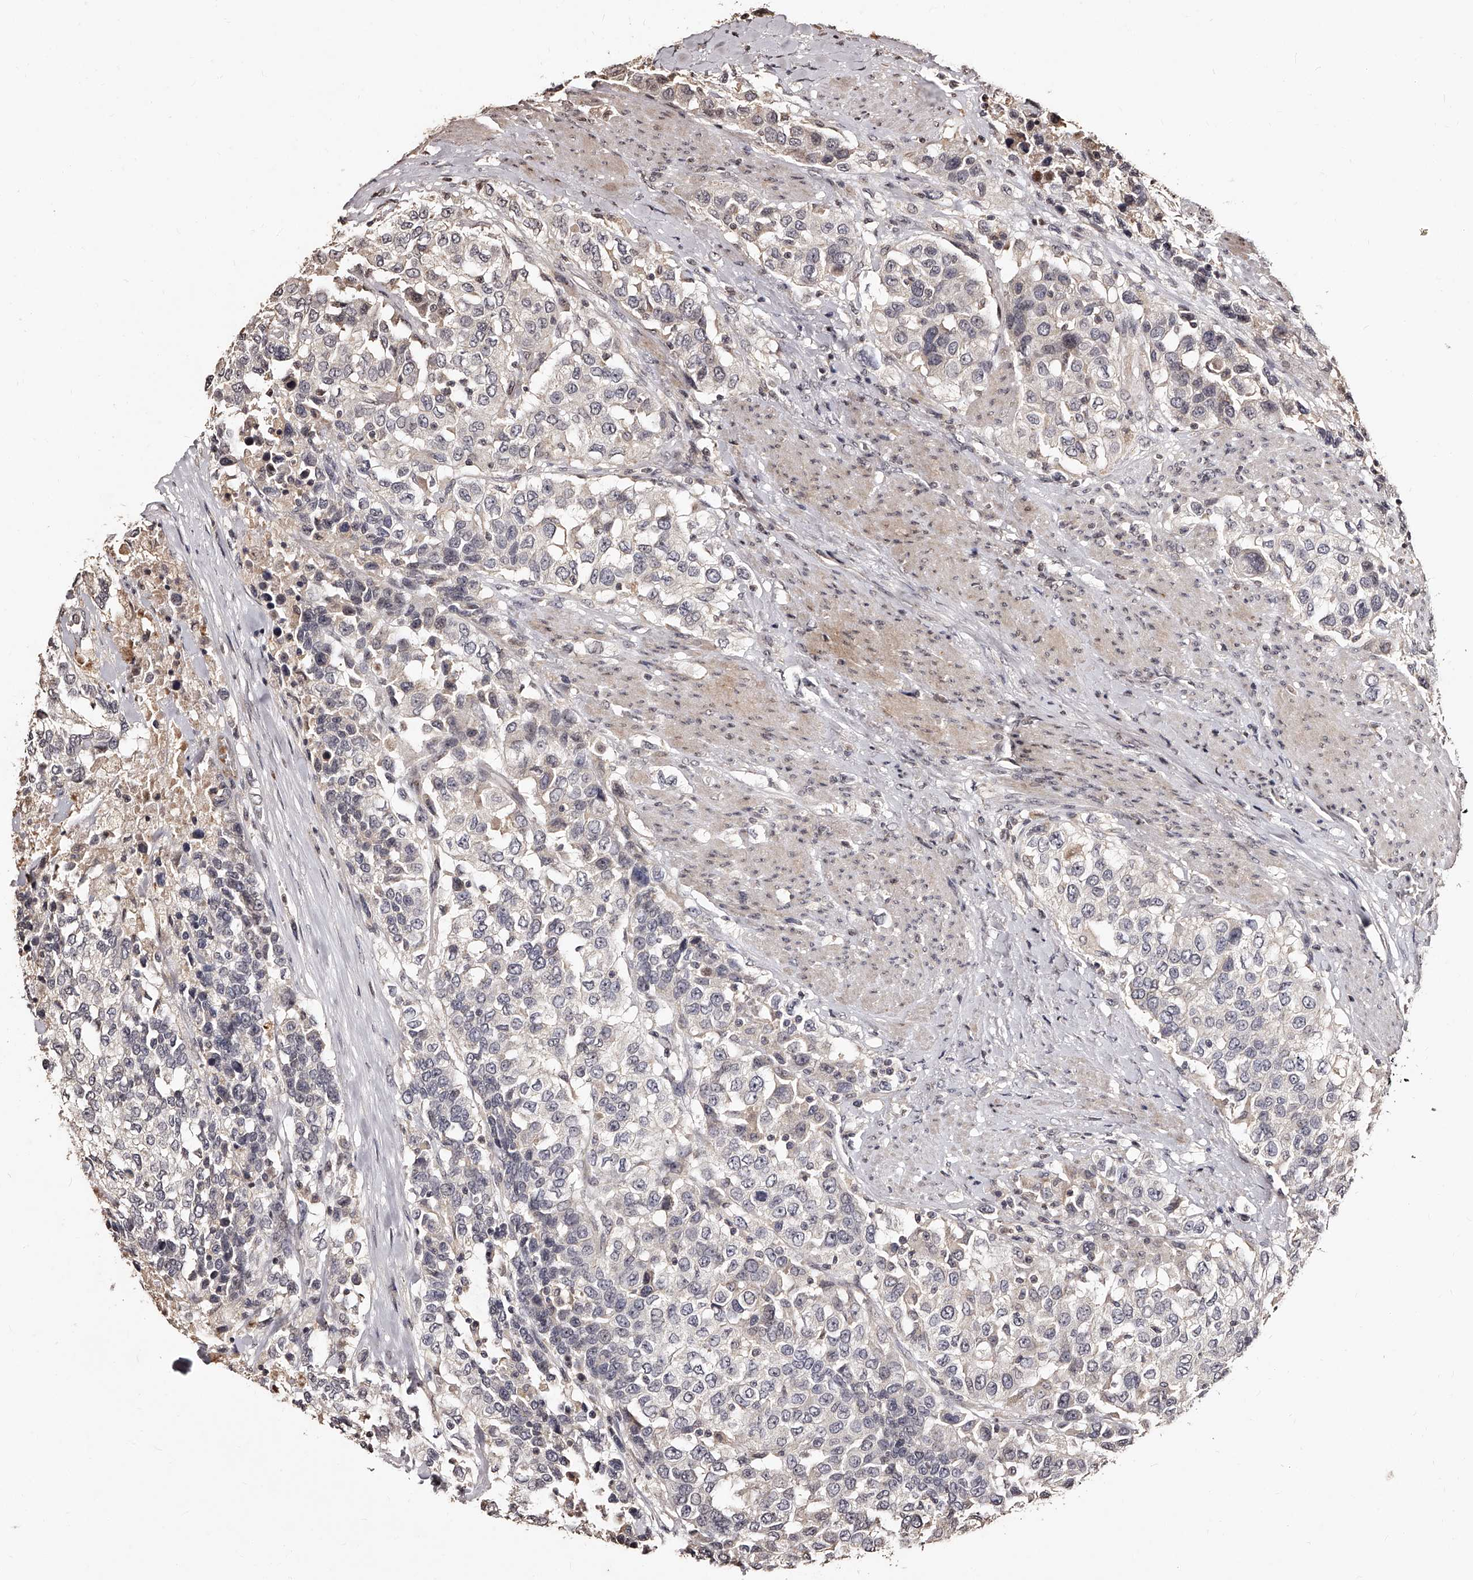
{"staining": {"intensity": "negative", "quantity": "none", "location": "none"}, "tissue": "urothelial cancer", "cell_type": "Tumor cells", "image_type": "cancer", "snomed": [{"axis": "morphology", "description": "Urothelial carcinoma, High grade"}, {"axis": "topography", "description": "Urinary bladder"}], "caption": "IHC of human urothelial cancer shows no expression in tumor cells. (Stains: DAB (3,3'-diaminobenzidine) immunohistochemistry with hematoxylin counter stain, Microscopy: brightfield microscopy at high magnification).", "gene": "TSHR", "patient": {"sex": "female", "age": 80}}